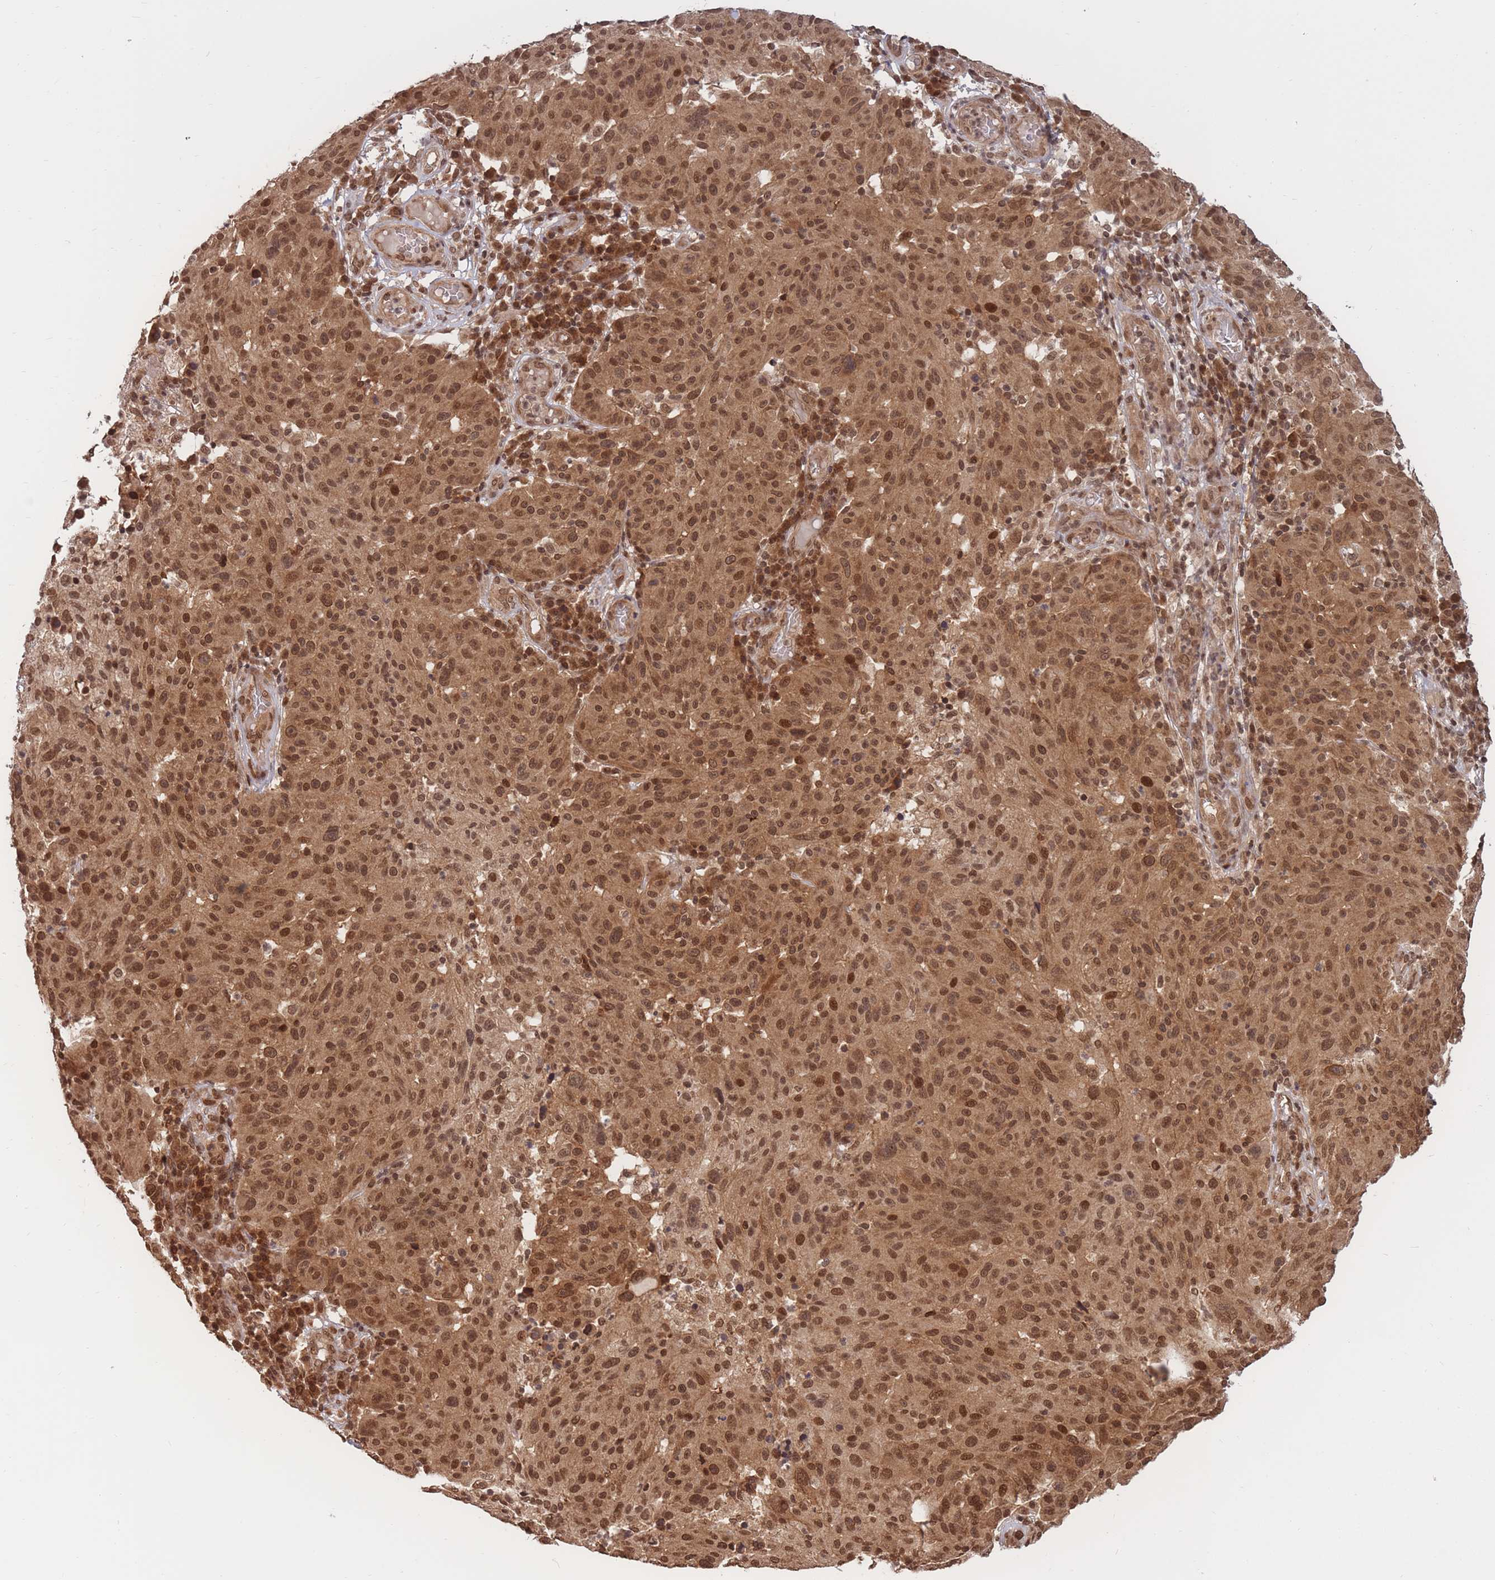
{"staining": {"intensity": "moderate", "quantity": ">75%", "location": "cytoplasmic/membranous,nuclear"}, "tissue": "melanoma", "cell_type": "Tumor cells", "image_type": "cancer", "snomed": [{"axis": "morphology", "description": "Malignant melanoma, NOS"}, {"axis": "topography", "description": "Skin"}], "caption": "A histopathology image of human malignant melanoma stained for a protein shows moderate cytoplasmic/membranous and nuclear brown staining in tumor cells.", "gene": "SRA1", "patient": {"sex": "male", "age": 53}}